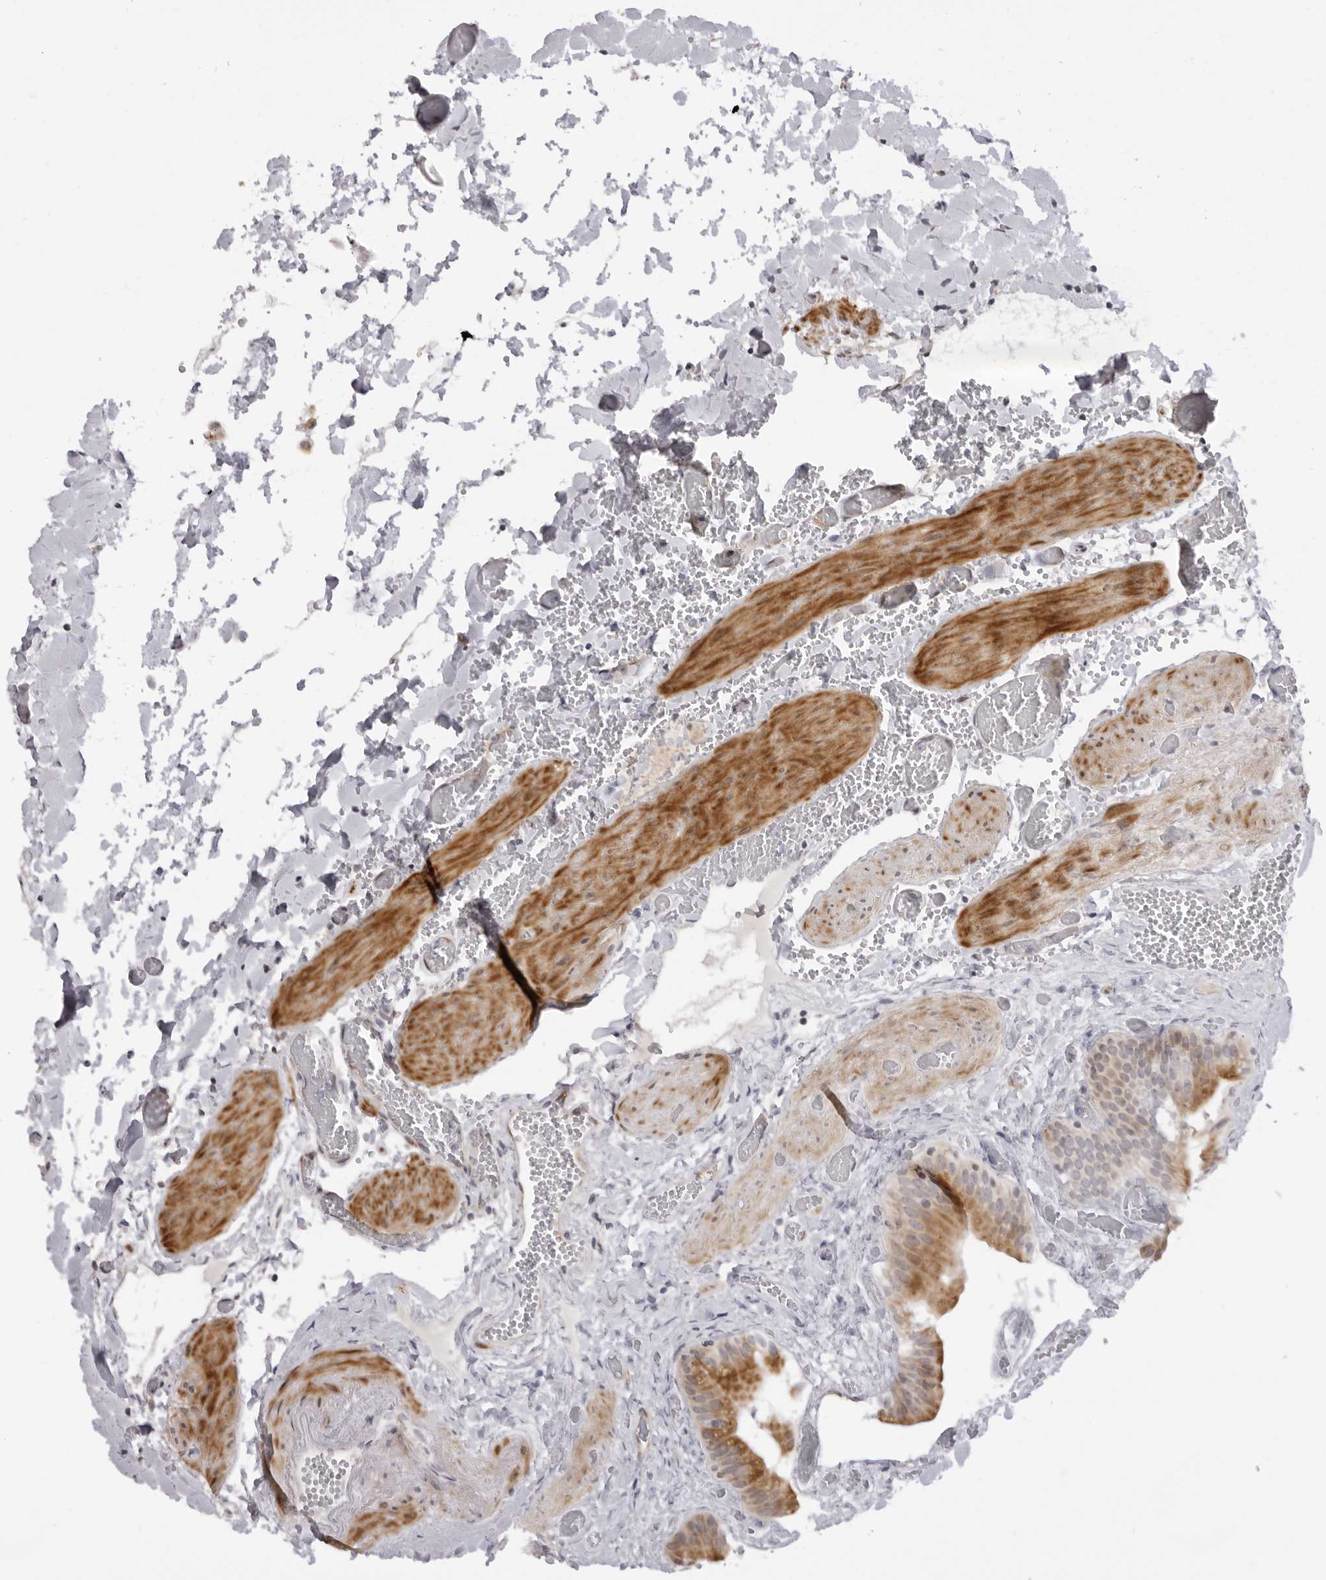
{"staining": {"intensity": "moderate", "quantity": ">75%", "location": "cytoplasmic/membranous"}, "tissue": "gallbladder", "cell_type": "Glandular cells", "image_type": "normal", "snomed": [{"axis": "morphology", "description": "Normal tissue, NOS"}, {"axis": "topography", "description": "Gallbladder"}], "caption": "Glandular cells exhibit medium levels of moderate cytoplasmic/membranous positivity in approximately >75% of cells in benign gallbladder.", "gene": "SUGCT", "patient": {"sex": "female", "age": 64}}